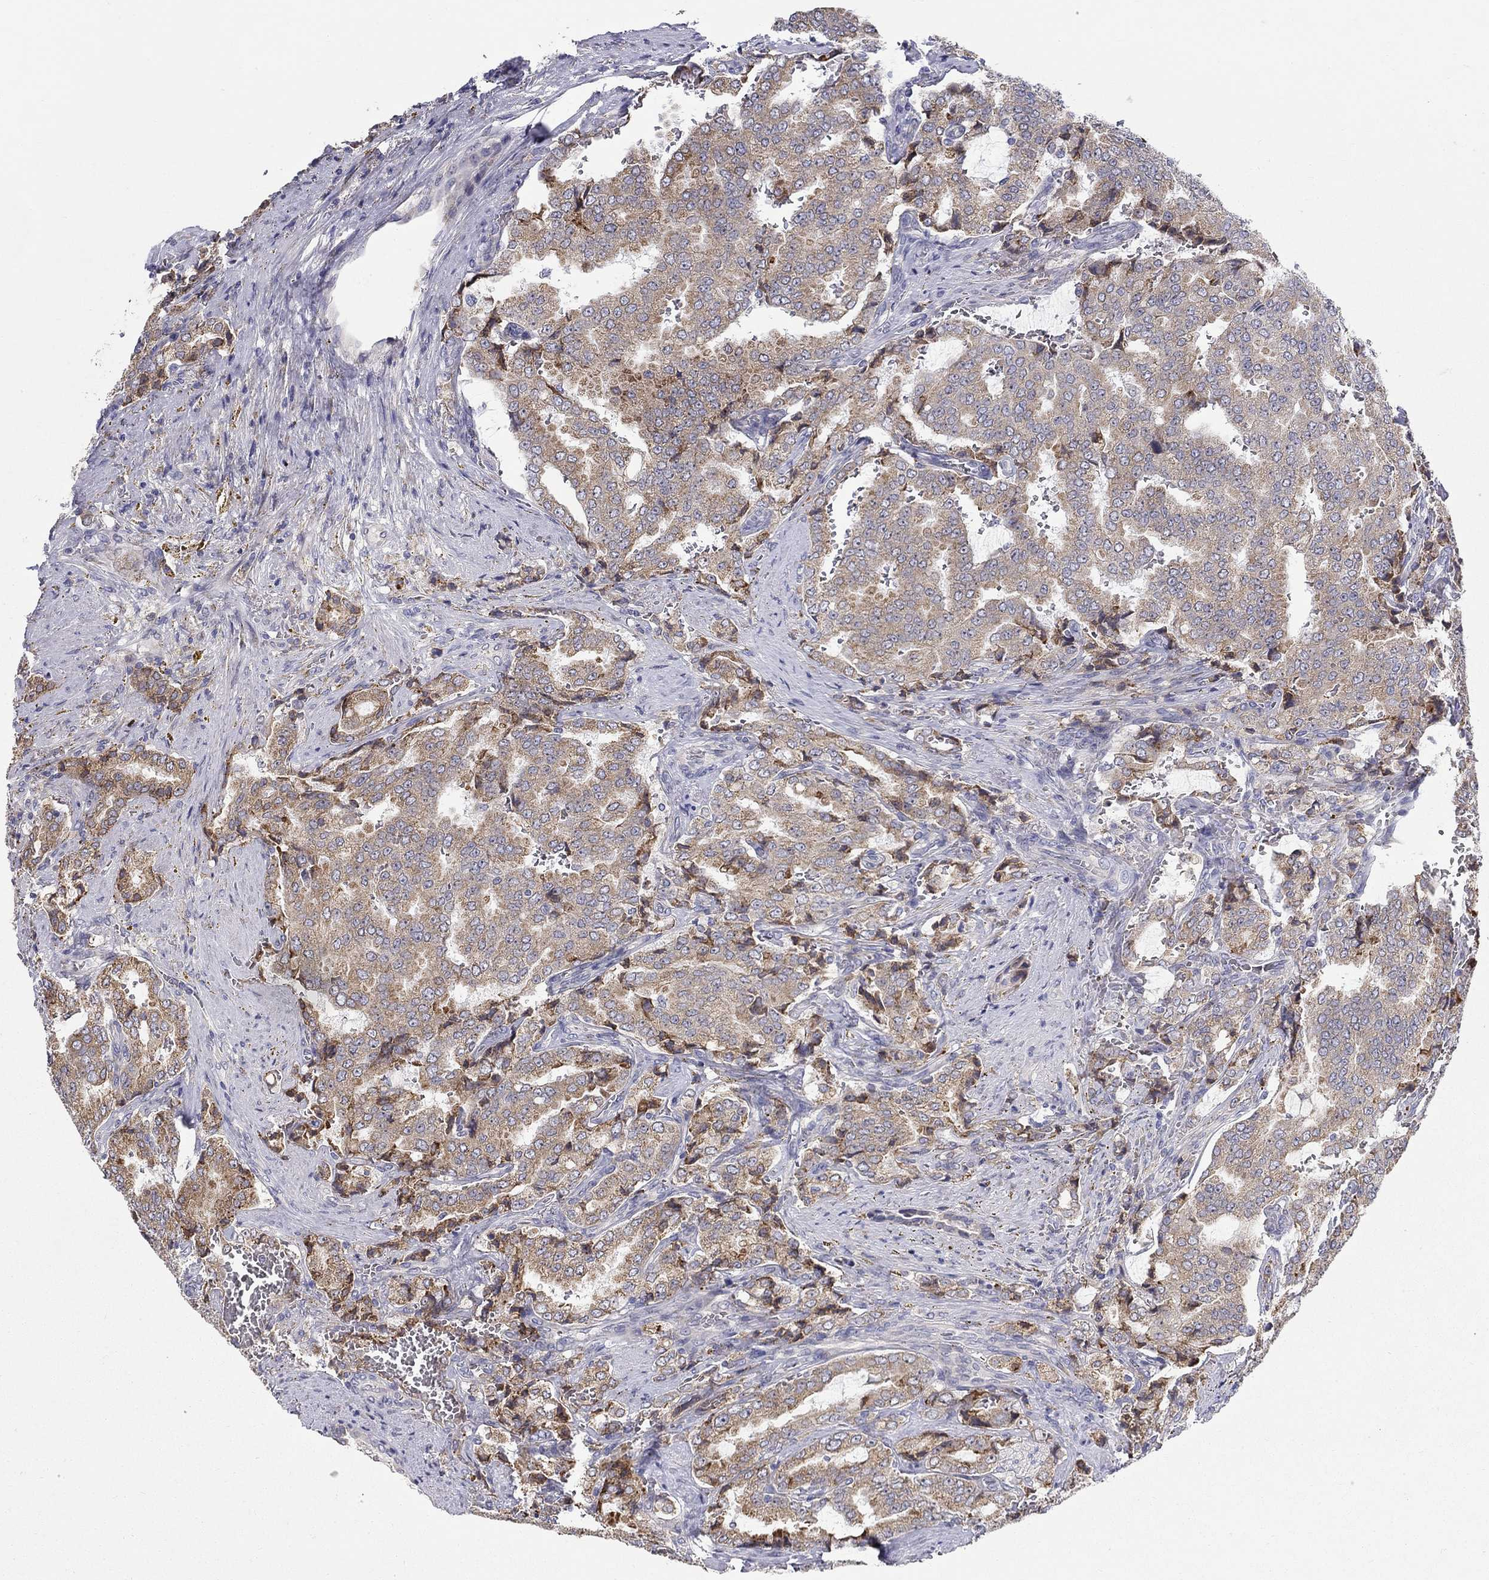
{"staining": {"intensity": "moderate", "quantity": ">75%", "location": "cytoplasmic/membranous"}, "tissue": "prostate cancer", "cell_type": "Tumor cells", "image_type": "cancer", "snomed": [{"axis": "morphology", "description": "Adenocarcinoma, NOS"}, {"axis": "topography", "description": "Prostate"}], "caption": "Immunohistochemical staining of prostate adenocarcinoma demonstrates medium levels of moderate cytoplasmic/membranous protein staining in about >75% of tumor cells. (Brightfield microscopy of DAB IHC at high magnification).", "gene": "QRFPR", "patient": {"sex": "male", "age": 65}}